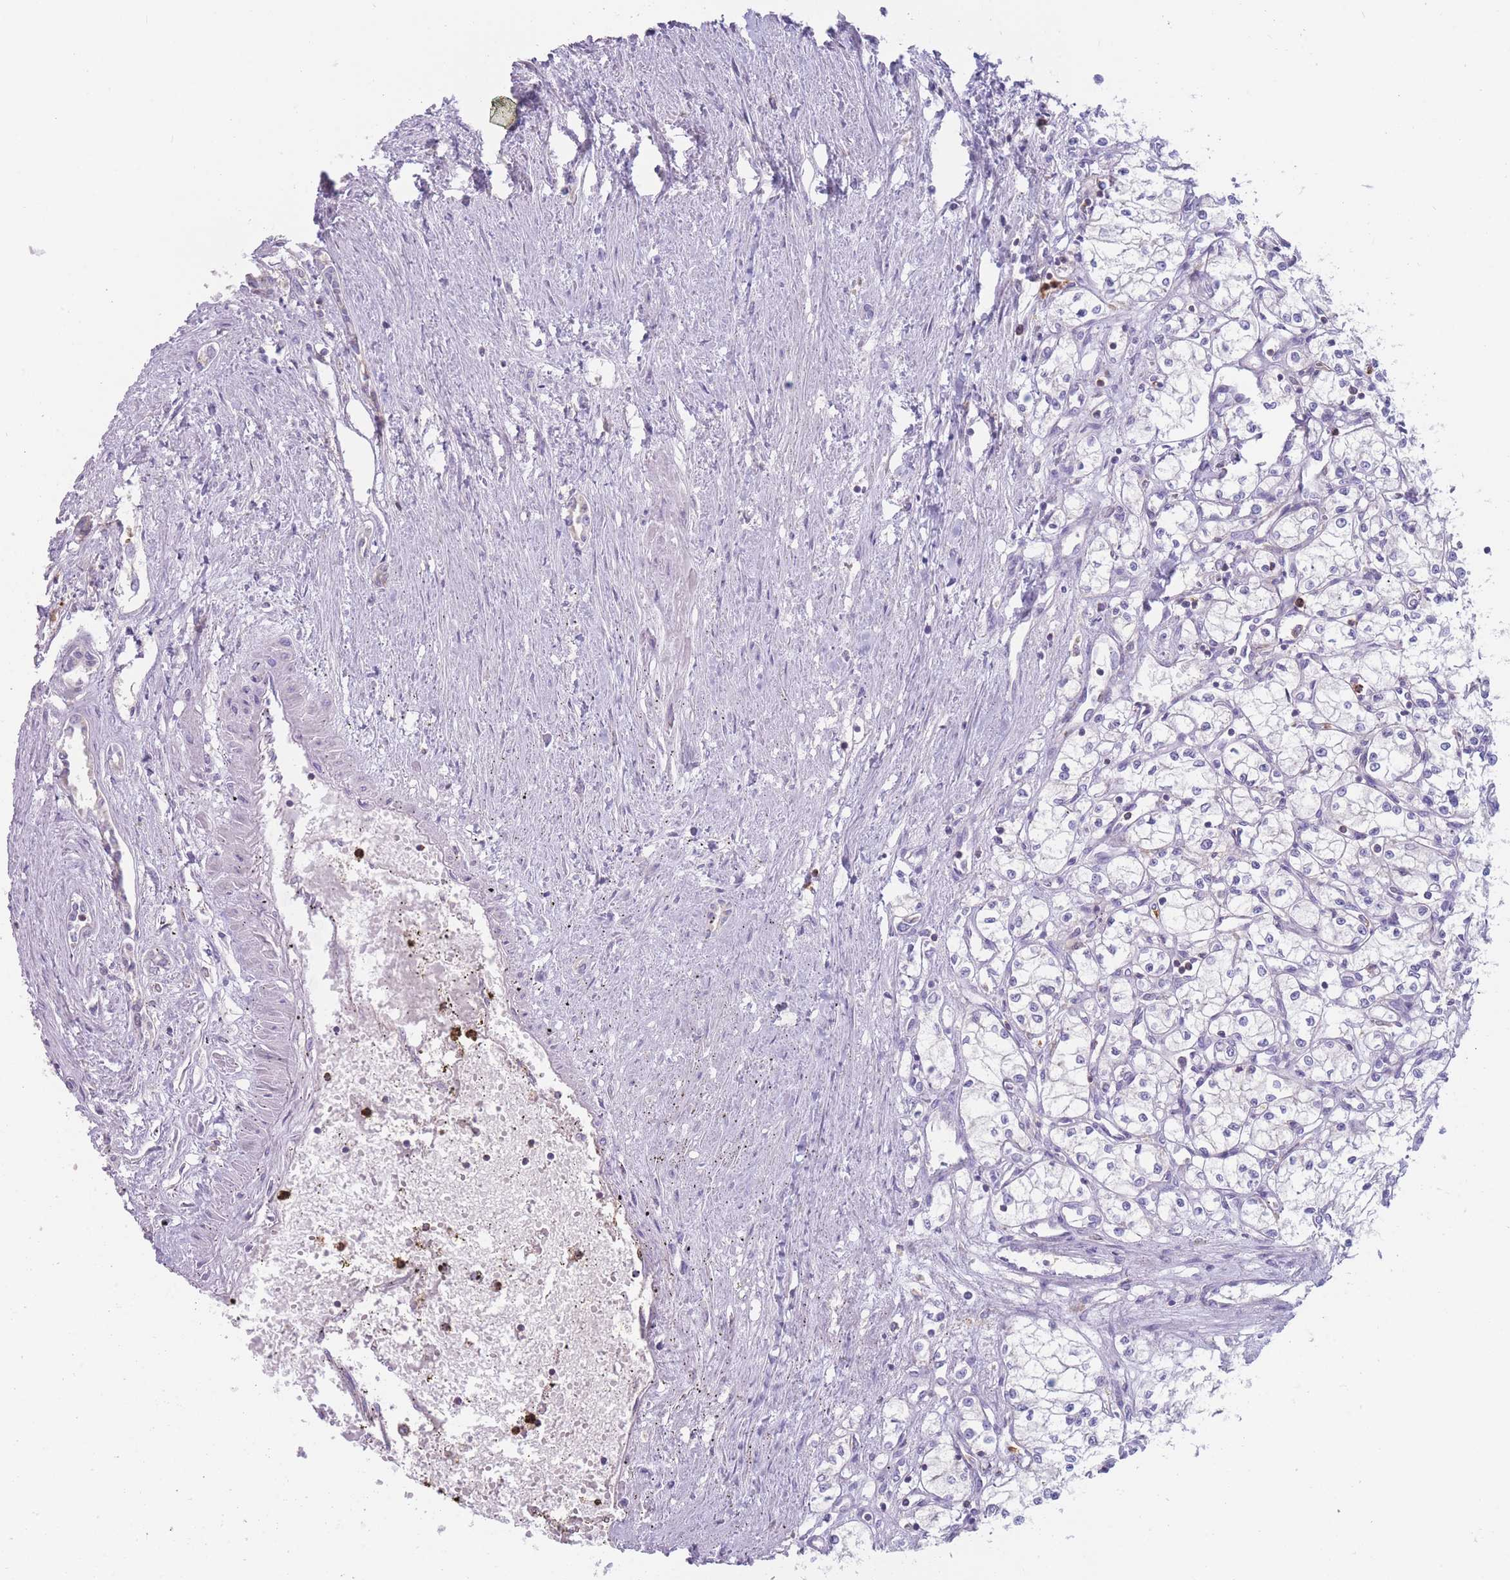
{"staining": {"intensity": "negative", "quantity": "none", "location": "none"}, "tissue": "renal cancer", "cell_type": "Tumor cells", "image_type": "cancer", "snomed": [{"axis": "morphology", "description": "Adenocarcinoma, NOS"}, {"axis": "topography", "description": "Kidney"}], "caption": "Immunohistochemical staining of renal adenocarcinoma displays no significant positivity in tumor cells.", "gene": "ST3GAL4", "patient": {"sex": "male", "age": 59}}